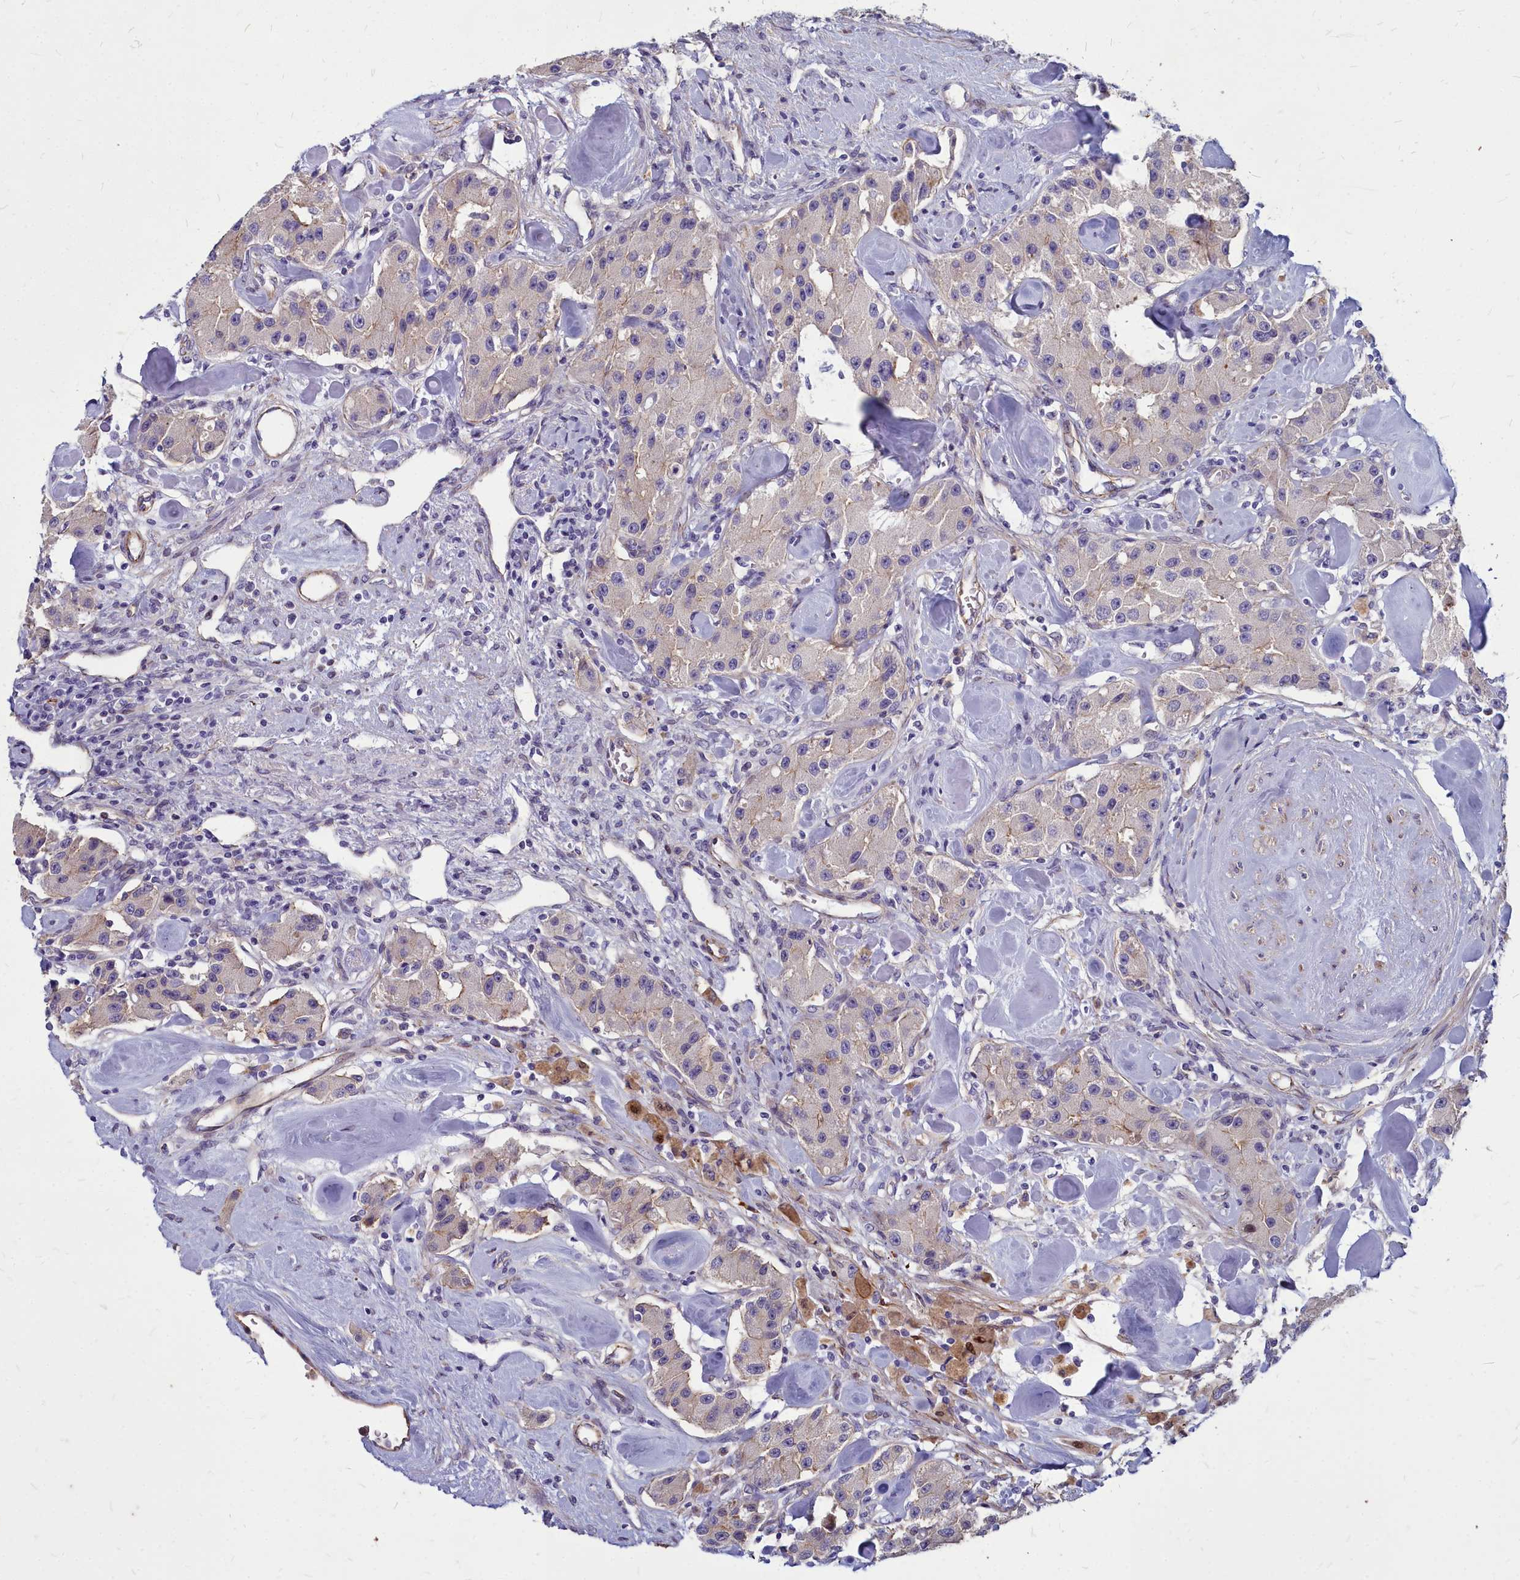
{"staining": {"intensity": "negative", "quantity": "none", "location": "none"}, "tissue": "carcinoid", "cell_type": "Tumor cells", "image_type": "cancer", "snomed": [{"axis": "morphology", "description": "Carcinoid, malignant, NOS"}, {"axis": "topography", "description": "Pancreas"}], "caption": "Immunohistochemistry histopathology image of human carcinoid stained for a protein (brown), which demonstrates no expression in tumor cells.", "gene": "TTC5", "patient": {"sex": "male", "age": 41}}